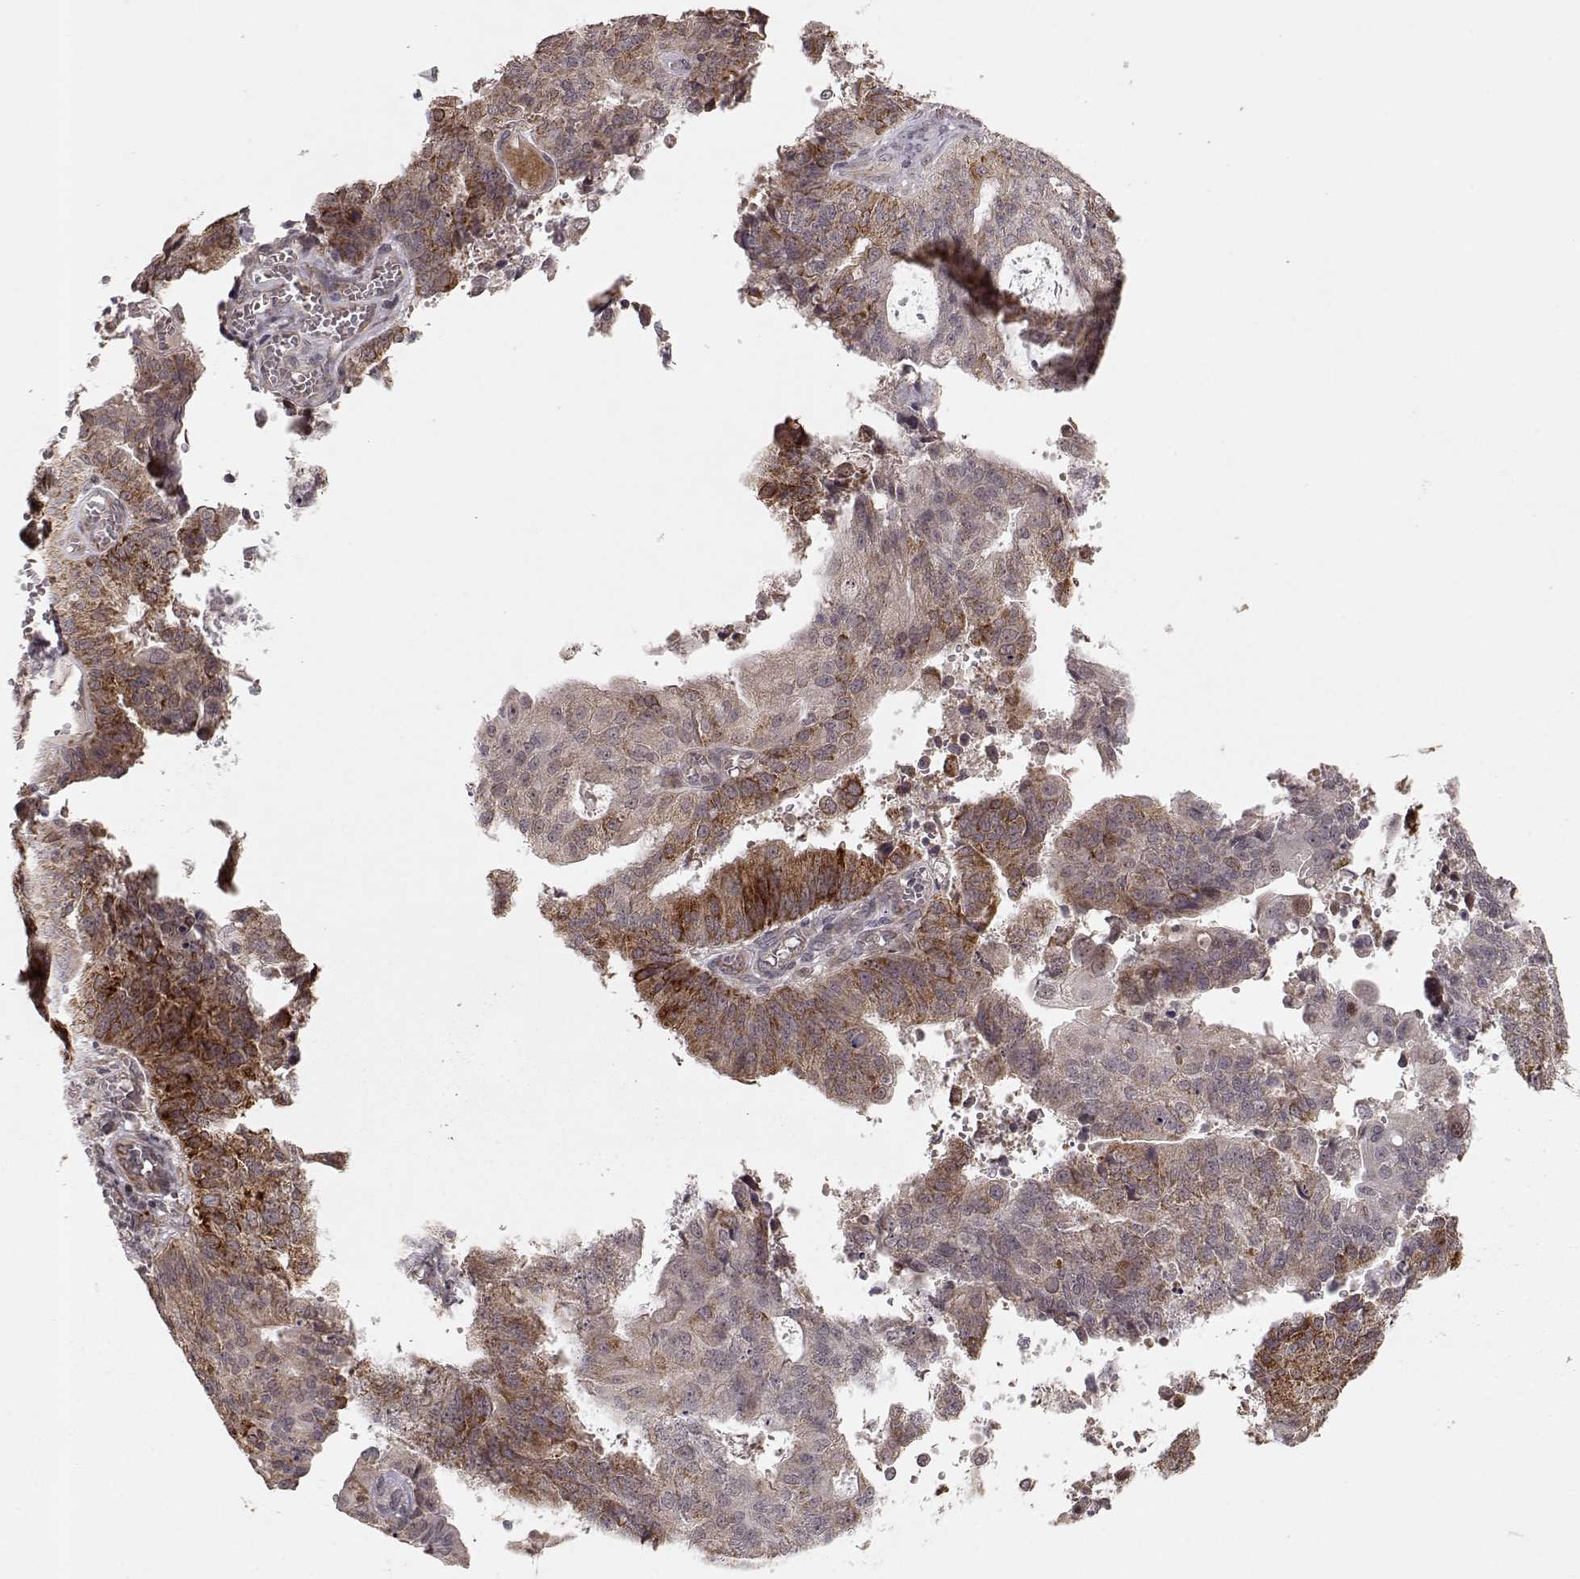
{"staining": {"intensity": "moderate", "quantity": ">75%", "location": "cytoplasmic/membranous"}, "tissue": "endometrial cancer", "cell_type": "Tumor cells", "image_type": "cancer", "snomed": [{"axis": "morphology", "description": "Adenocarcinoma, NOS"}, {"axis": "topography", "description": "Endometrium"}], "caption": "Endometrial cancer stained for a protein (brown) exhibits moderate cytoplasmic/membranous positive positivity in about >75% of tumor cells.", "gene": "ELOVL5", "patient": {"sex": "female", "age": 82}}